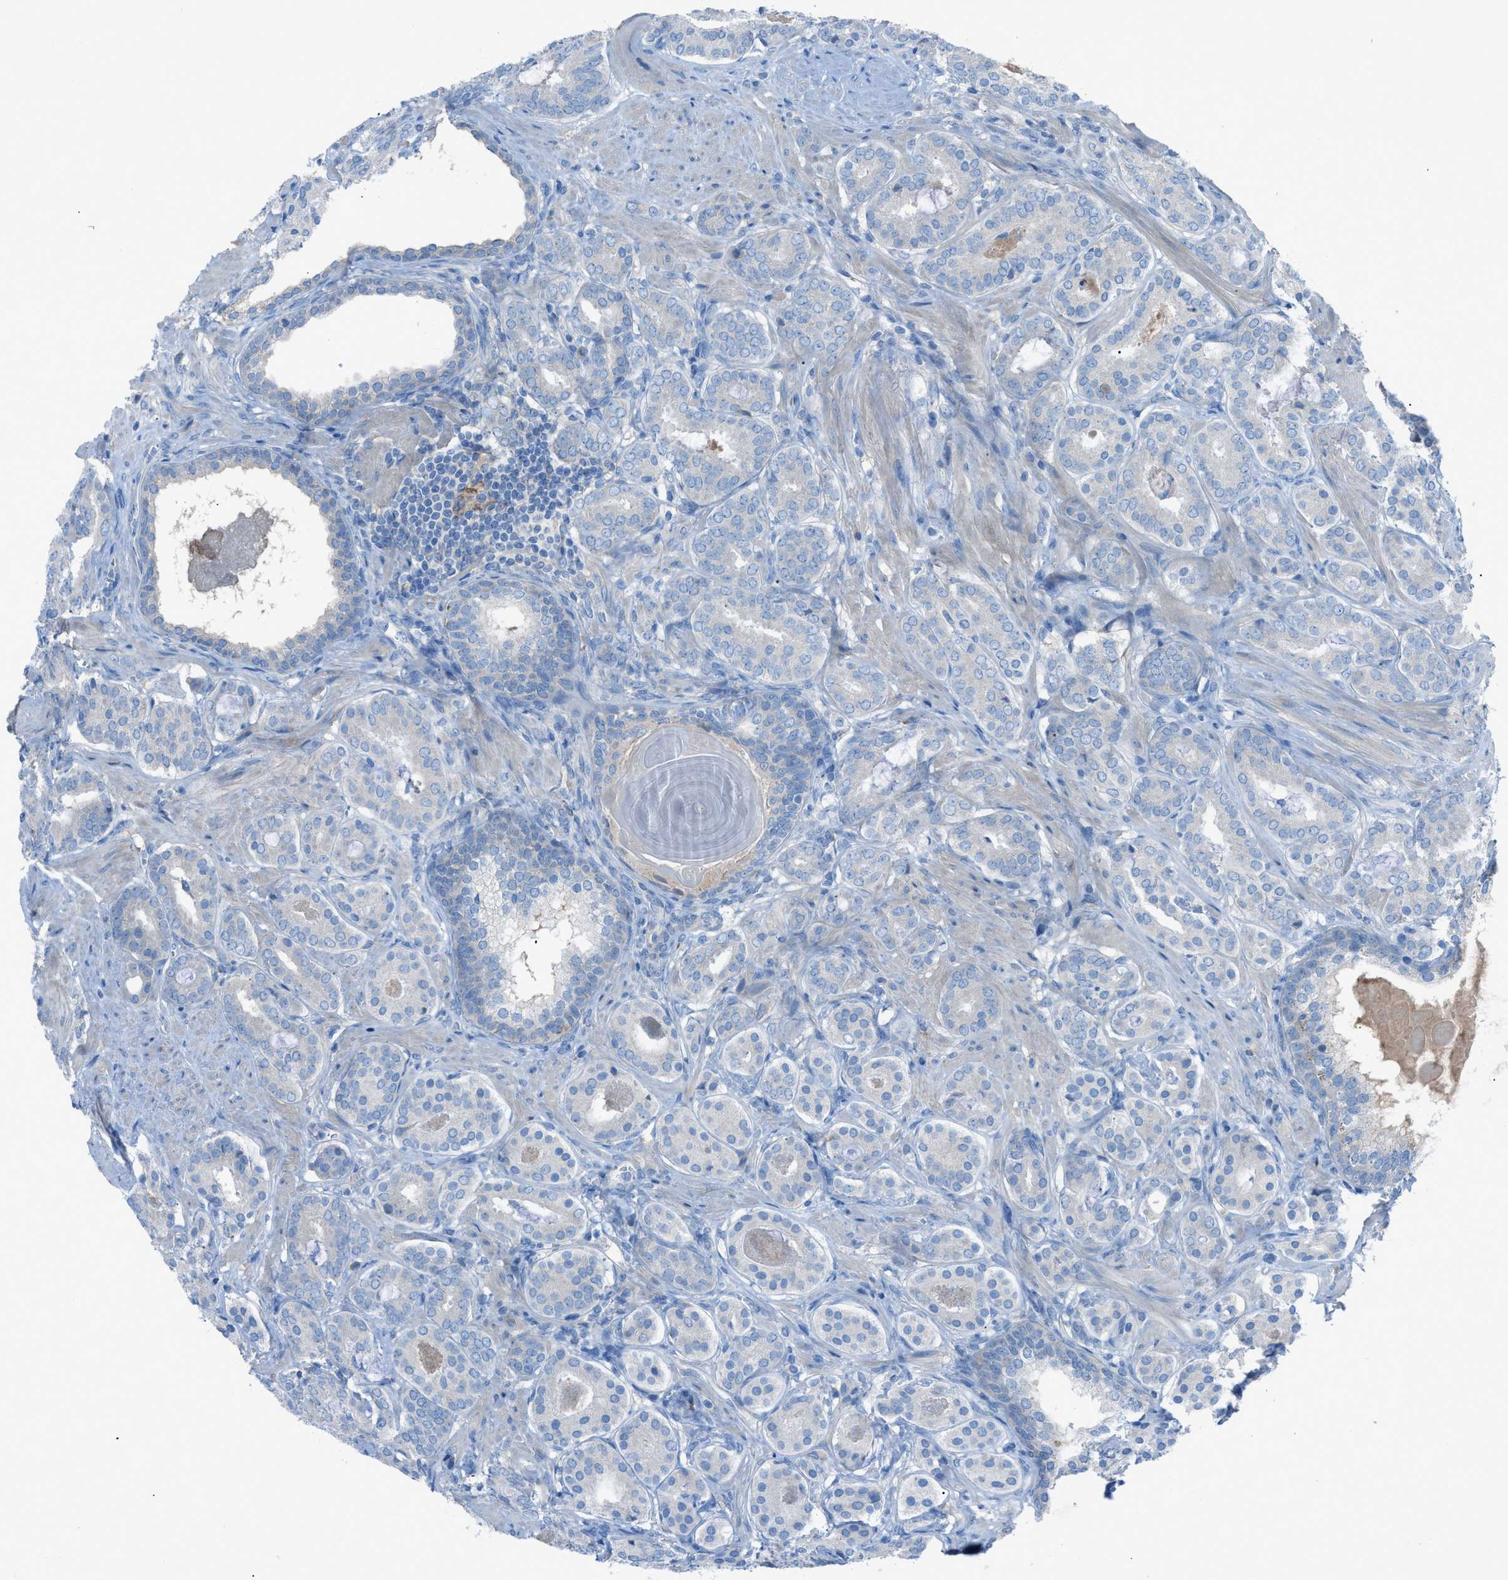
{"staining": {"intensity": "negative", "quantity": "none", "location": "none"}, "tissue": "prostate cancer", "cell_type": "Tumor cells", "image_type": "cancer", "snomed": [{"axis": "morphology", "description": "Adenocarcinoma, Low grade"}, {"axis": "topography", "description": "Prostate"}], "caption": "Histopathology image shows no significant protein expression in tumor cells of adenocarcinoma (low-grade) (prostate).", "gene": "C5AR2", "patient": {"sex": "male", "age": 69}}